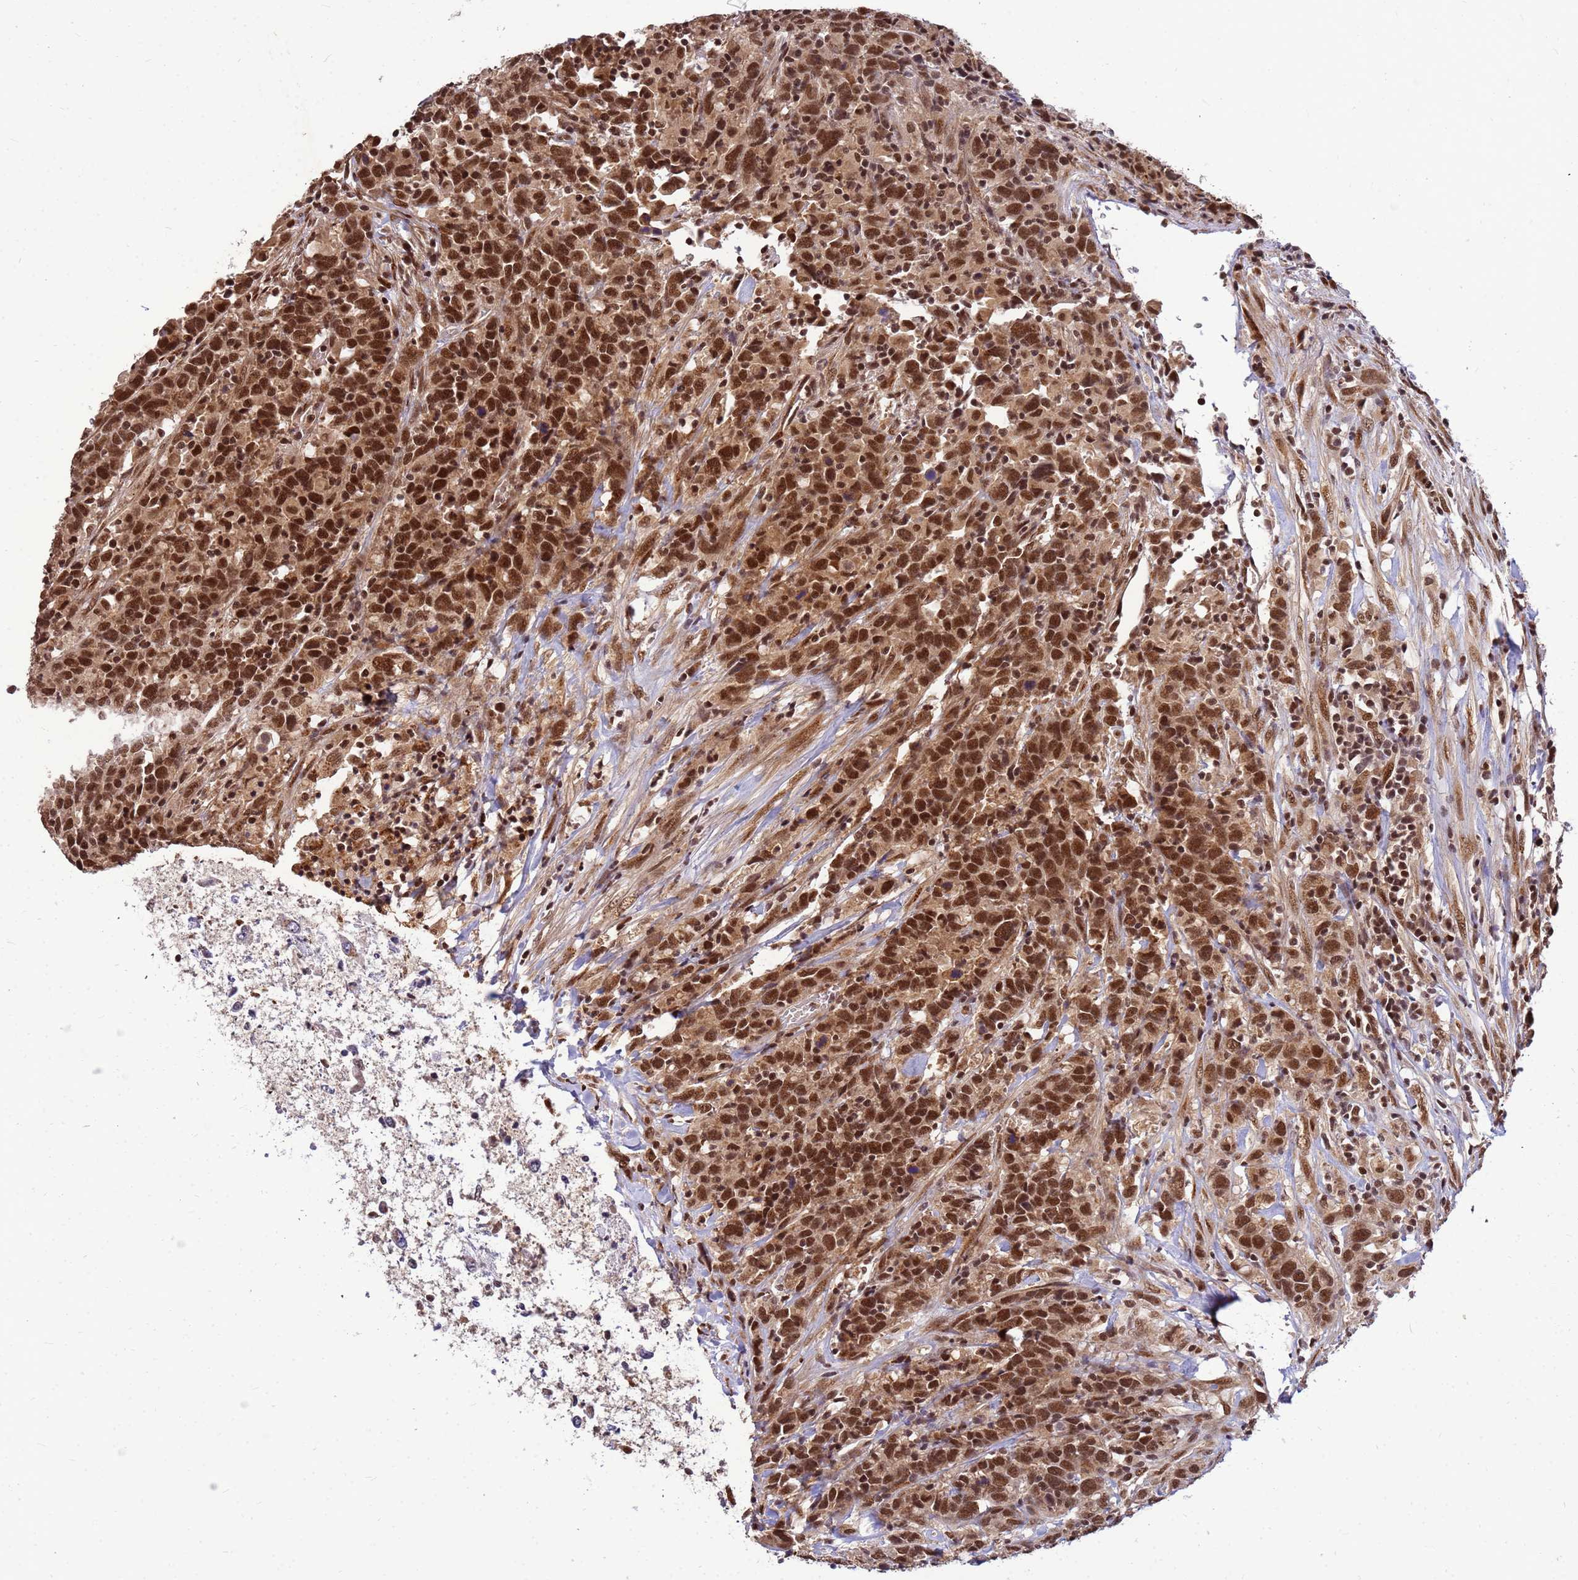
{"staining": {"intensity": "strong", "quantity": ">75%", "location": "cytoplasmic/membranous,nuclear"}, "tissue": "urothelial cancer", "cell_type": "Tumor cells", "image_type": "cancer", "snomed": [{"axis": "morphology", "description": "Urothelial carcinoma, High grade"}, {"axis": "topography", "description": "Urinary bladder"}], "caption": "Immunohistochemical staining of human high-grade urothelial carcinoma shows strong cytoplasmic/membranous and nuclear protein expression in about >75% of tumor cells. Ihc stains the protein in brown and the nuclei are stained blue.", "gene": "NCBP2", "patient": {"sex": "male", "age": 61}}